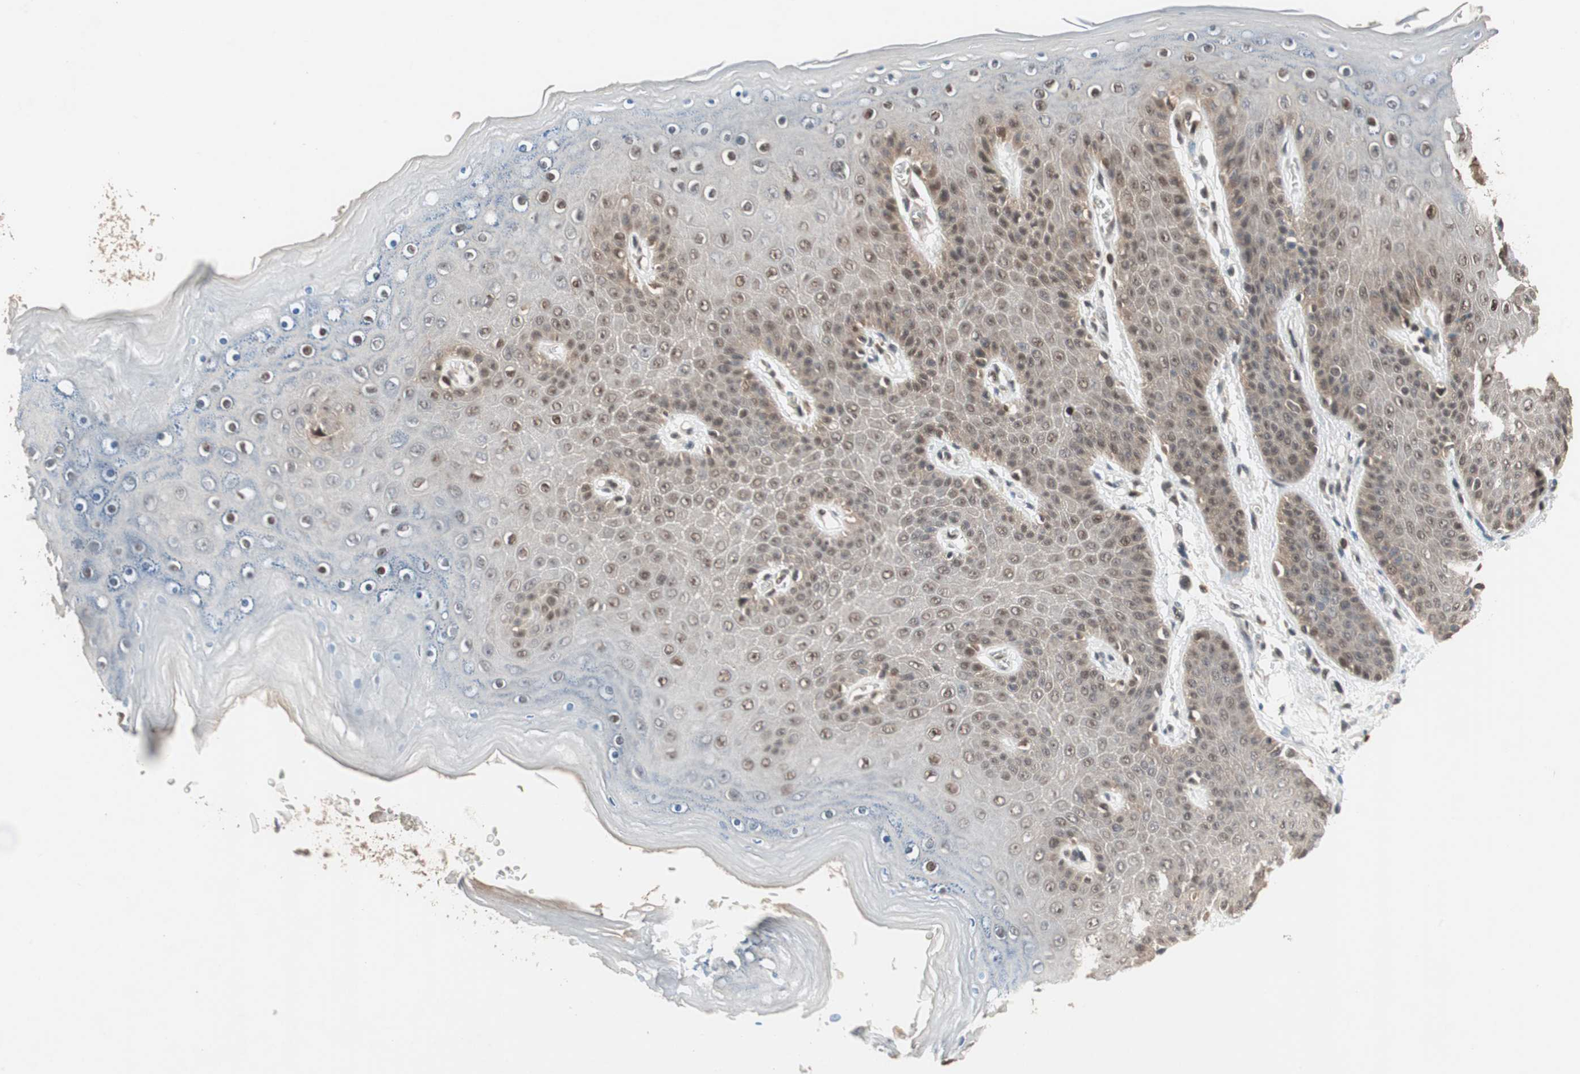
{"staining": {"intensity": "moderate", "quantity": ">75%", "location": "cytoplasmic/membranous,nuclear"}, "tissue": "skin", "cell_type": "Epidermal cells", "image_type": "normal", "snomed": [{"axis": "morphology", "description": "Normal tissue, NOS"}, {"axis": "topography", "description": "Anal"}], "caption": "A medium amount of moderate cytoplasmic/membranous,nuclear staining is appreciated in about >75% of epidermal cells in benign skin.", "gene": "GART", "patient": {"sex": "female", "age": 46}}